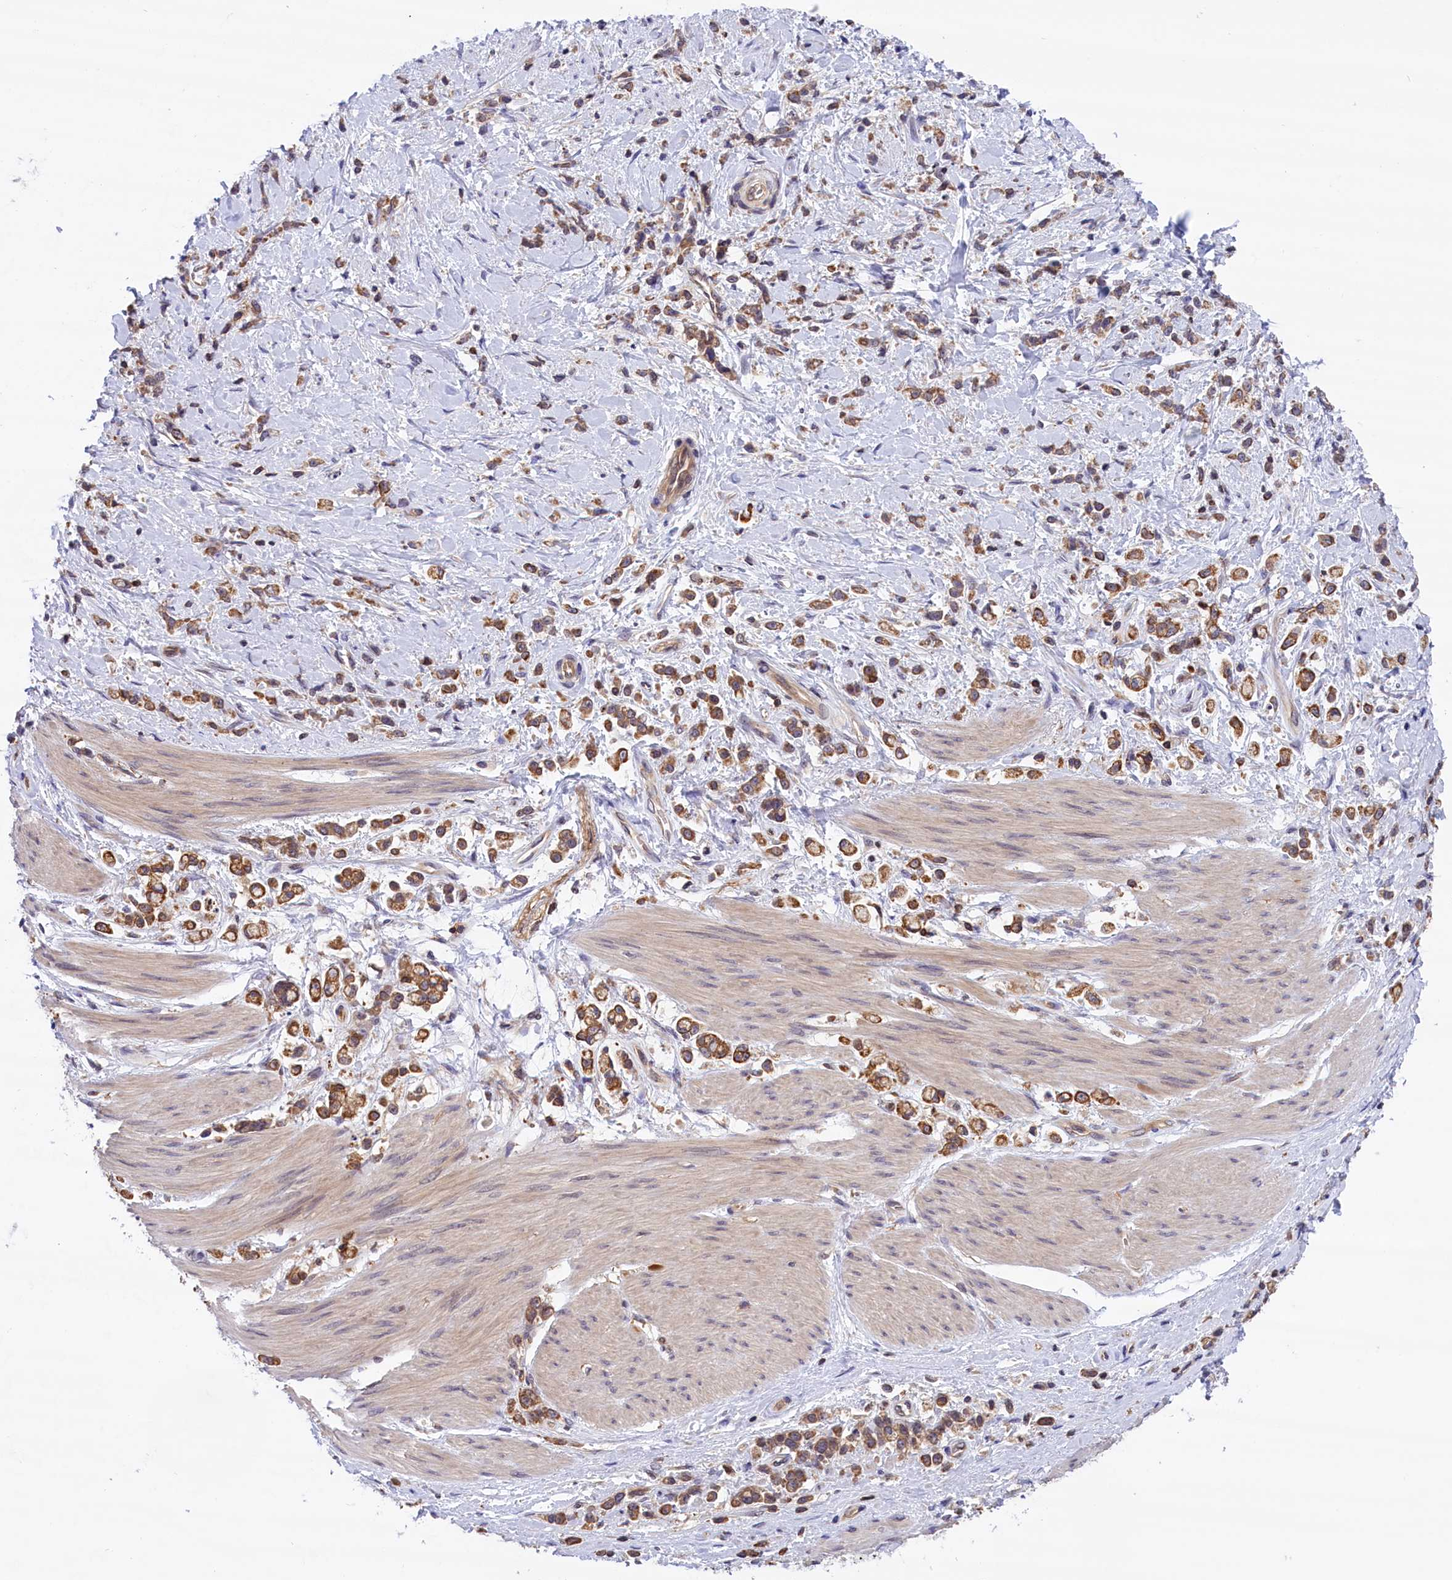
{"staining": {"intensity": "moderate", "quantity": ">75%", "location": "cytoplasmic/membranous"}, "tissue": "stomach cancer", "cell_type": "Tumor cells", "image_type": "cancer", "snomed": [{"axis": "morphology", "description": "Adenocarcinoma, NOS"}, {"axis": "topography", "description": "Stomach"}], "caption": "This is a micrograph of IHC staining of stomach adenocarcinoma, which shows moderate positivity in the cytoplasmic/membranous of tumor cells.", "gene": "TBCB", "patient": {"sex": "female", "age": 60}}